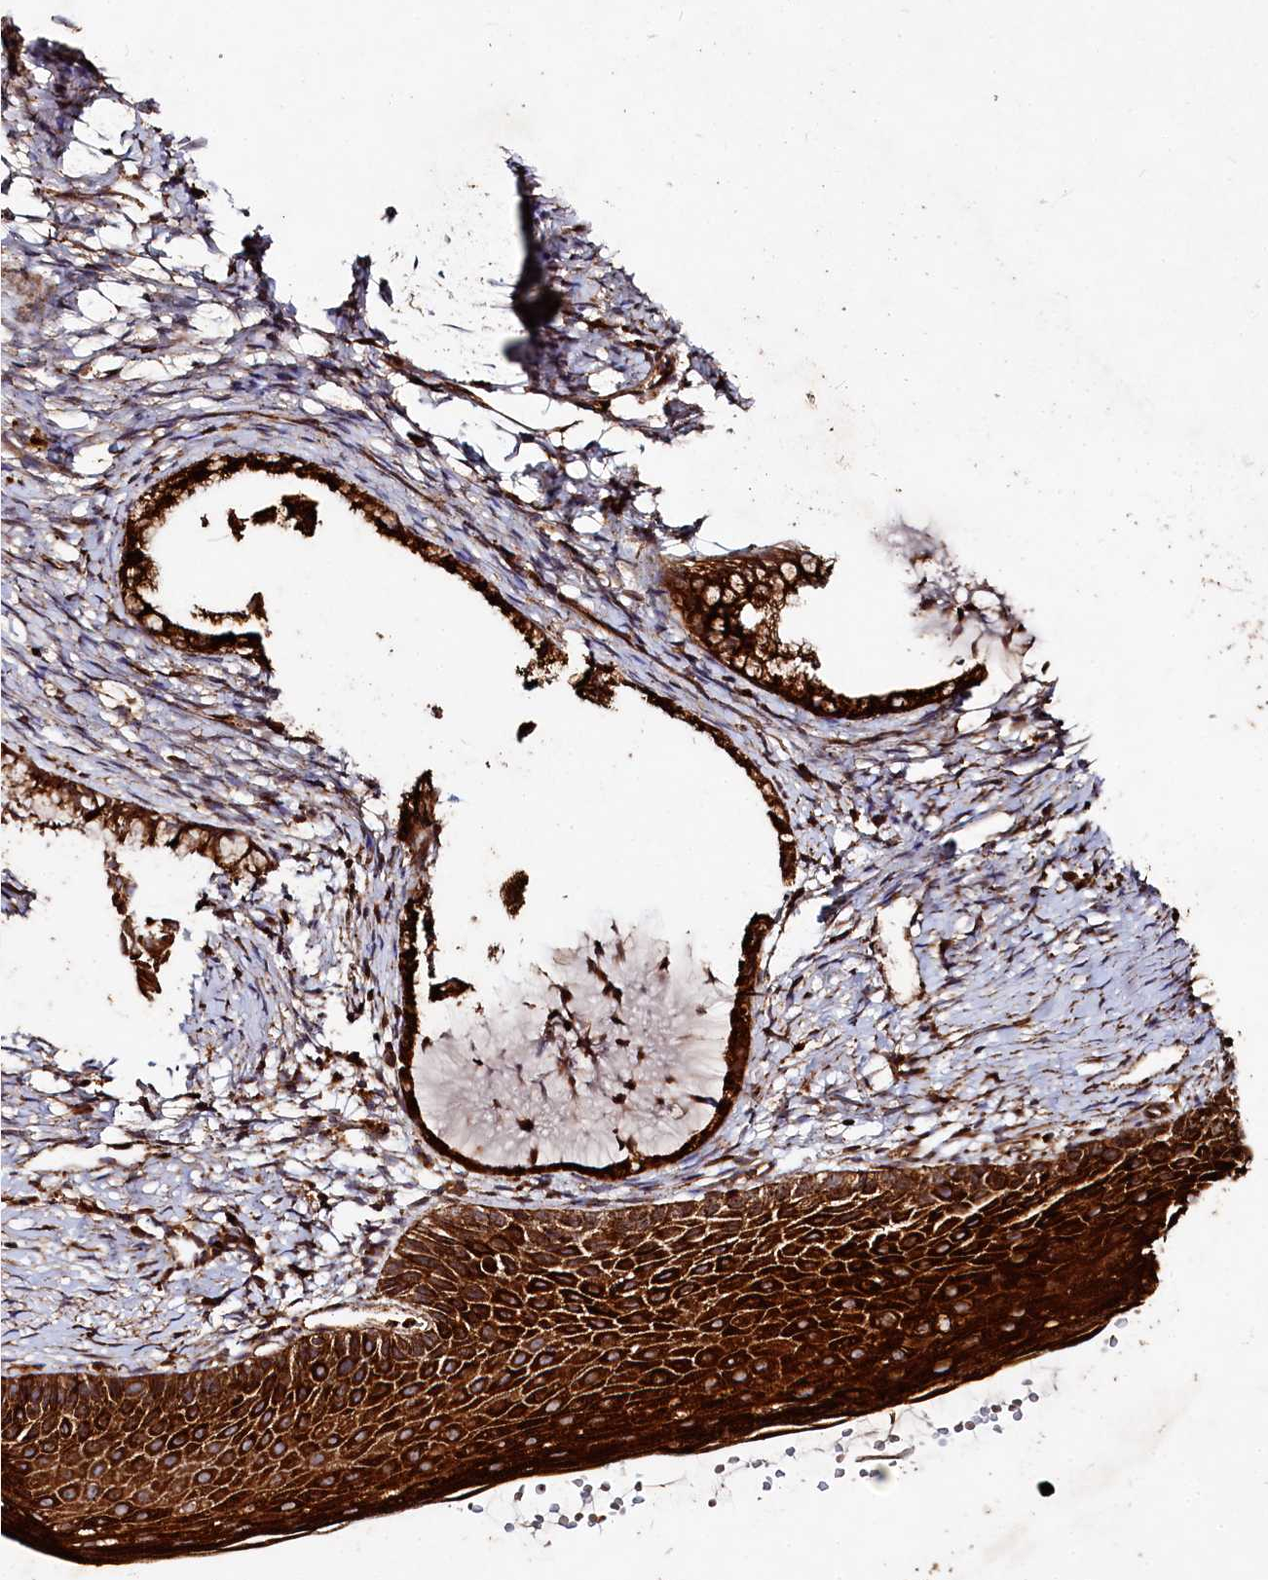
{"staining": {"intensity": "strong", "quantity": ">75%", "location": "cytoplasmic/membranous"}, "tissue": "cervix", "cell_type": "Glandular cells", "image_type": "normal", "snomed": [{"axis": "morphology", "description": "Normal tissue, NOS"}, {"axis": "topography", "description": "Cervix"}], "caption": "A high-resolution histopathology image shows IHC staining of unremarkable cervix, which reveals strong cytoplasmic/membranous expression in approximately >75% of glandular cells. The staining is performed using DAB (3,3'-diaminobenzidine) brown chromogen to label protein expression. The nuclei are counter-stained blue using hematoxylin.", "gene": "WDR73", "patient": {"sex": "female", "age": 36}}